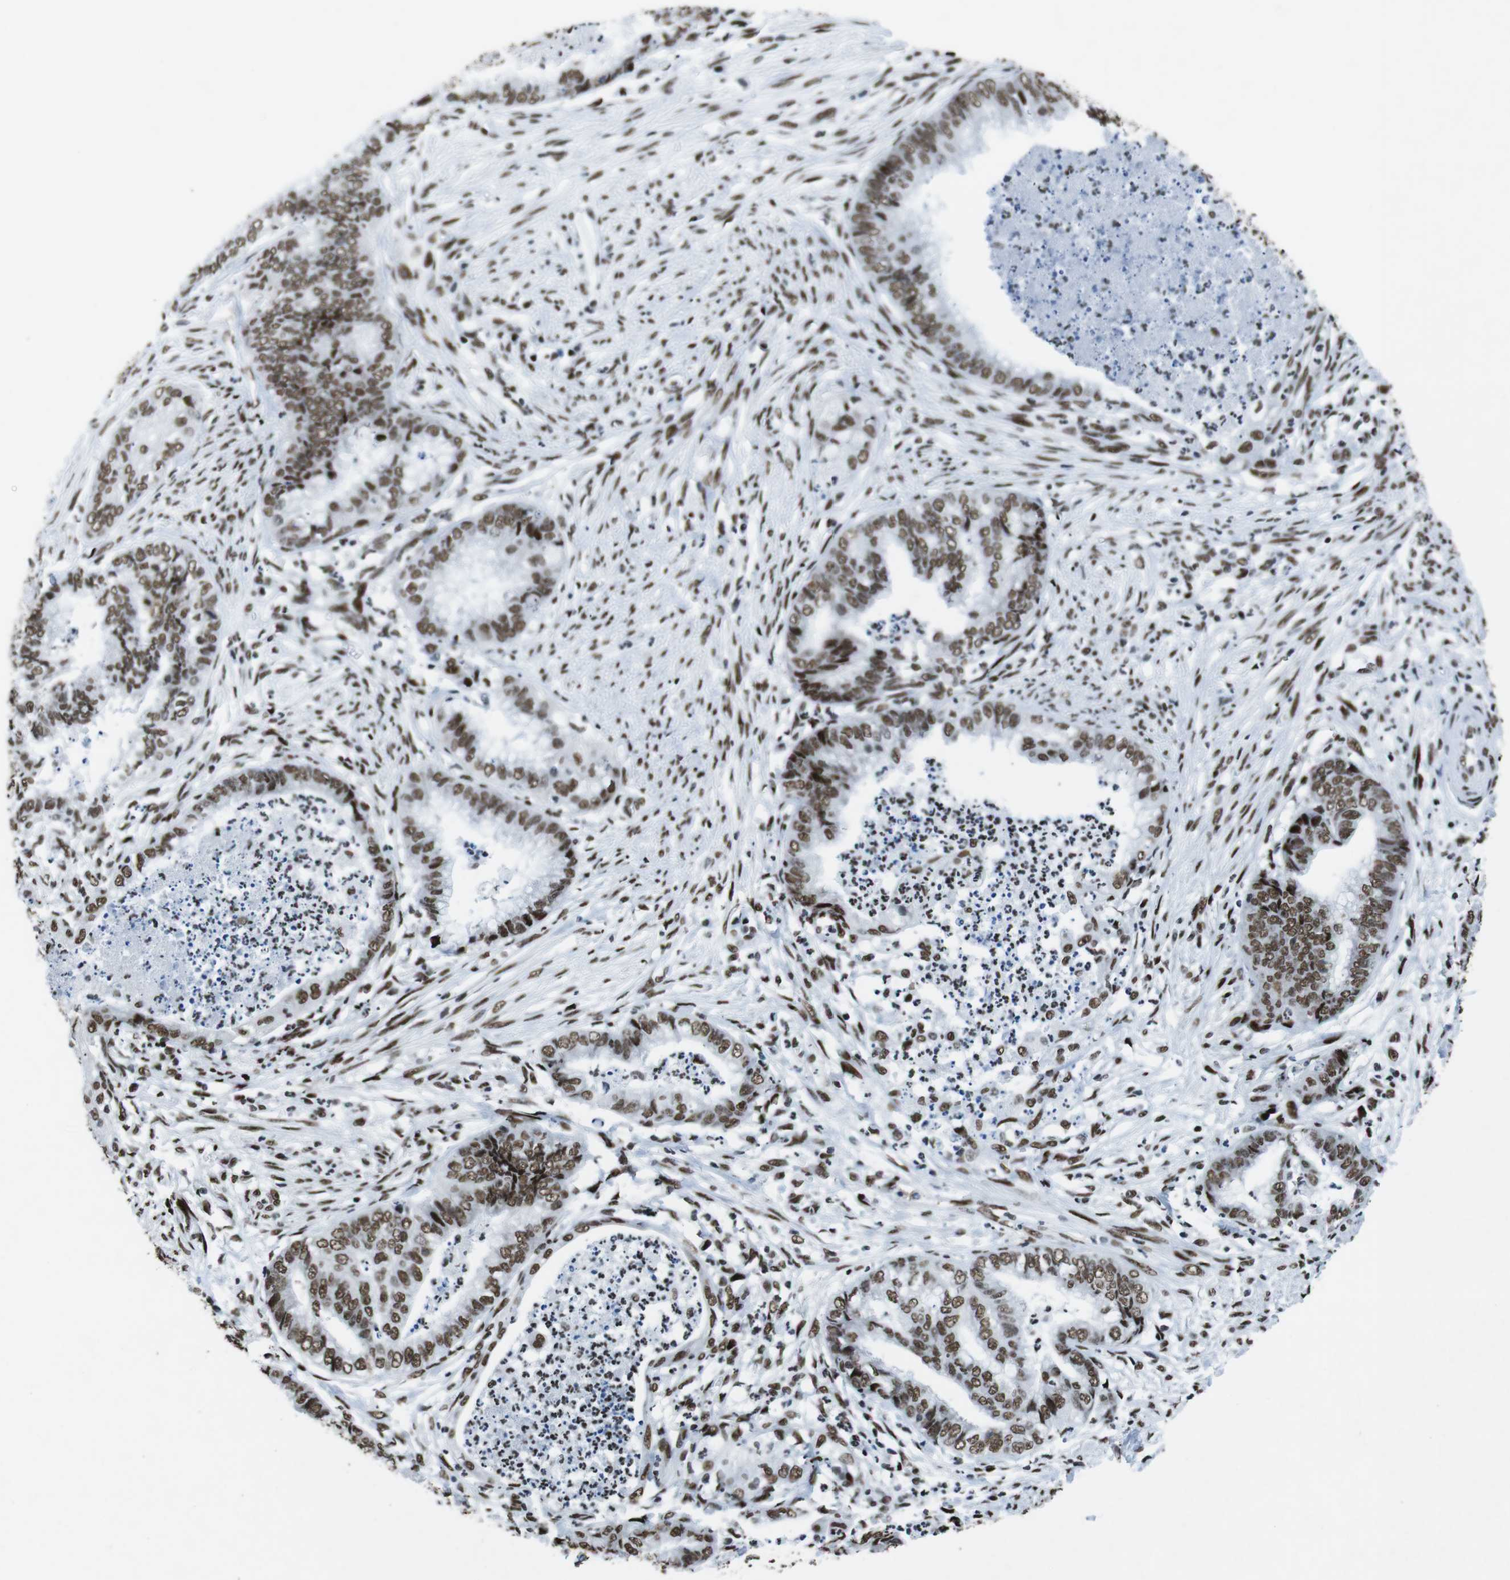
{"staining": {"intensity": "moderate", "quantity": ">75%", "location": "nuclear"}, "tissue": "endometrial cancer", "cell_type": "Tumor cells", "image_type": "cancer", "snomed": [{"axis": "morphology", "description": "Necrosis, NOS"}, {"axis": "morphology", "description": "Adenocarcinoma, NOS"}, {"axis": "topography", "description": "Endometrium"}], "caption": "About >75% of tumor cells in adenocarcinoma (endometrial) show moderate nuclear protein expression as visualized by brown immunohistochemical staining.", "gene": "CITED2", "patient": {"sex": "female", "age": 79}}